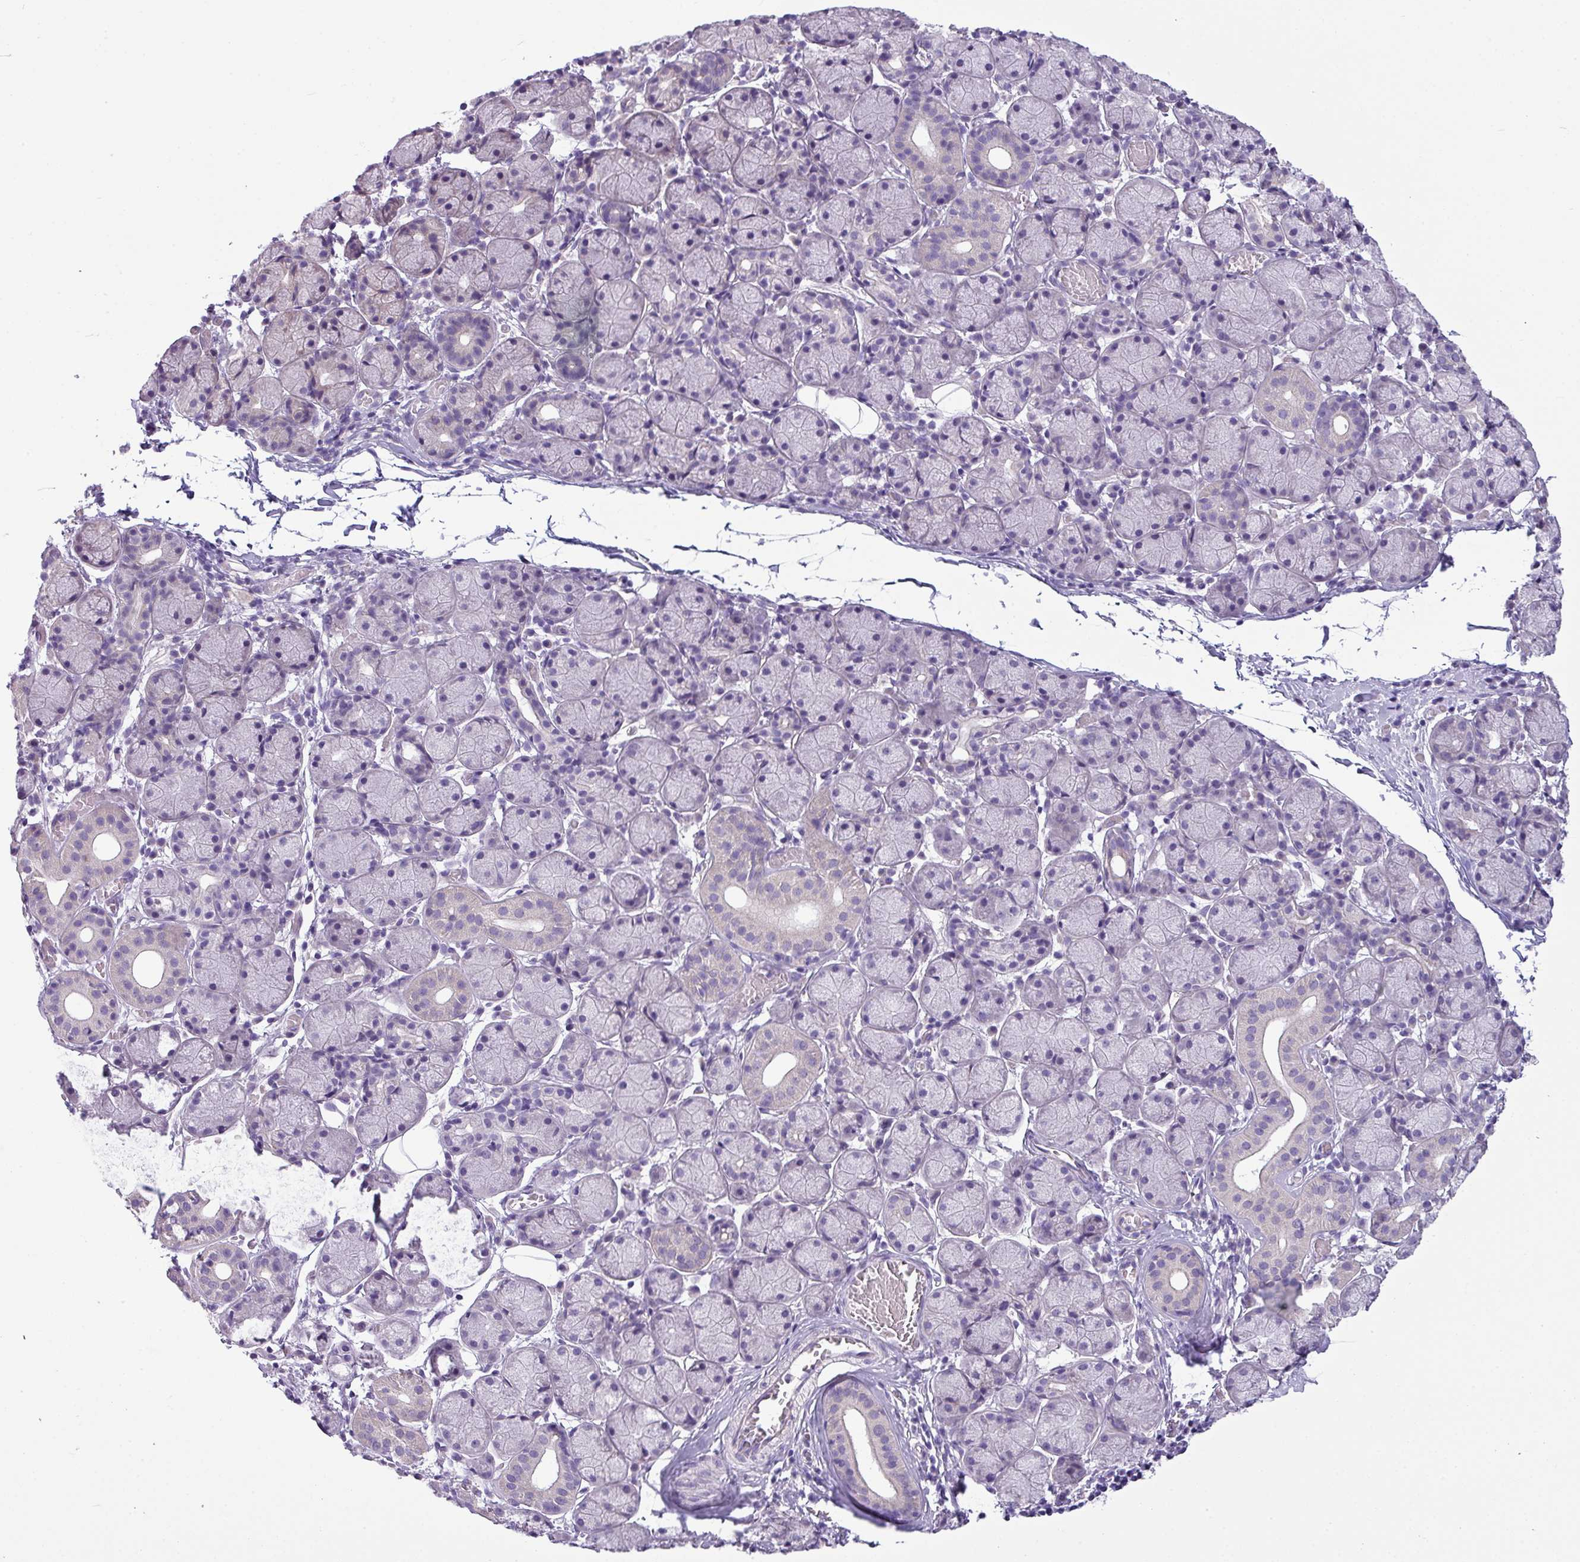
{"staining": {"intensity": "weak", "quantity": "<25%", "location": "cytoplasmic/membranous"}, "tissue": "salivary gland", "cell_type": "Glandular cells", "image_type": "normal", "snomed": [{"axis": "morphology", "description": "Normal tissue, NOS"}, {"axis": "topography", "description": "Salivary gland"}], "caption": "IHC of benign human salivary gland exhibits no expression in glandular cells.", "gene": "TOR1AIP2", "patient": {"sex": "female", "age": 24}}